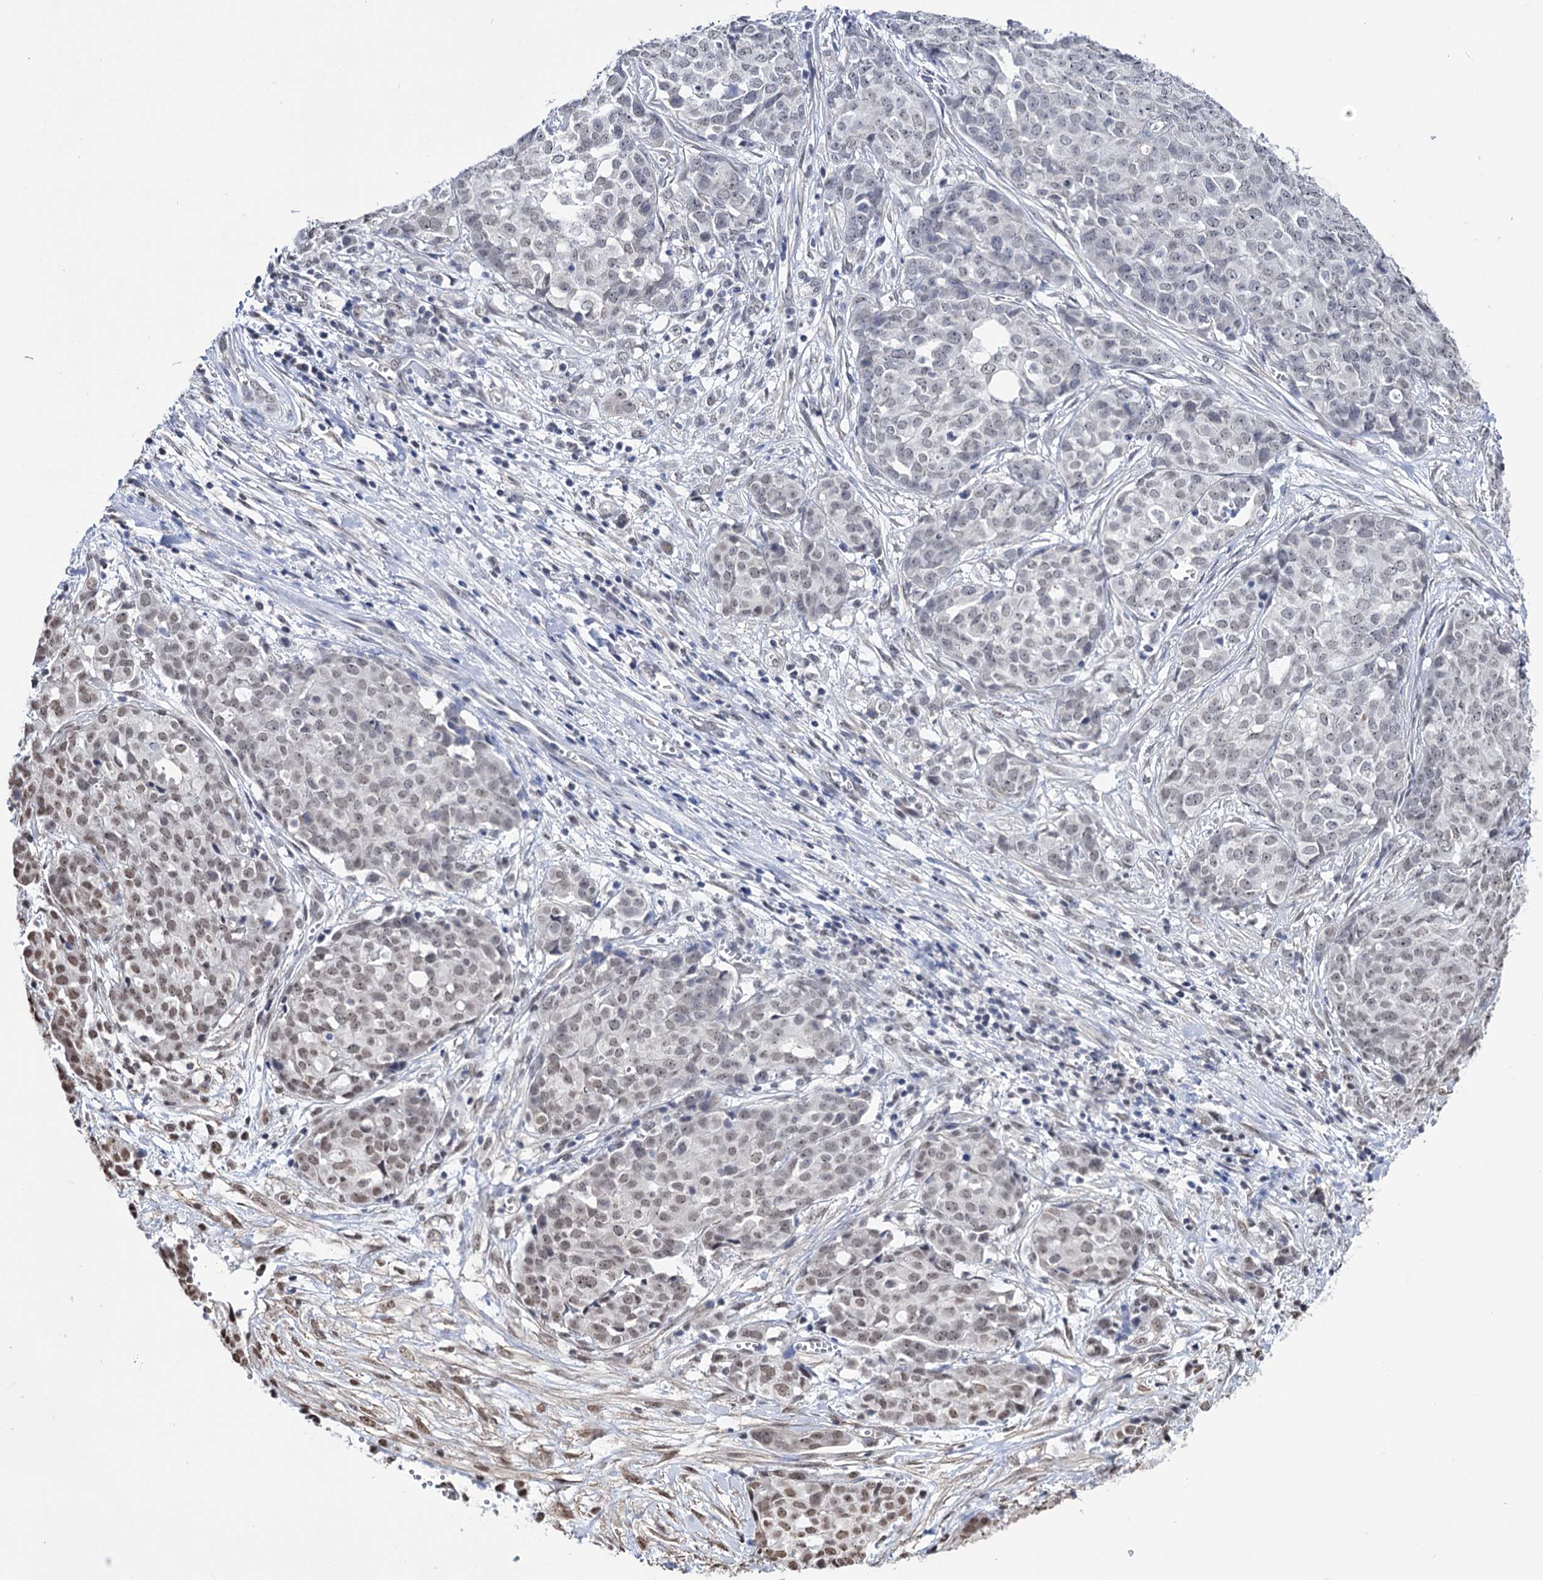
{"staining": {"intensity": "weak", "quantity": "25%-75%", "location": "nuclear"}, "tissue": "ovarian cancer", "cell_type": "Tumor cells", "image_type": "cancer", "snomed": [{"axis": "morphology", "description": "Cystadenocarcinoma, serous, NOS"}, {"axis": "topography", "description": "Soft tissue"}, {"axis": "topography", "description": "Ovary"}], "caption": "The micrograph shows immunohistochemical staining of ovarian cancer. There is weak nuclear positivity is present in approximately 25%-75% of tumor cells. (brown staining indicates protein expression, while blue staining denotes nuclei).", "gene": "ABHD10", "patient": {"sex": "female", "age": 57}}